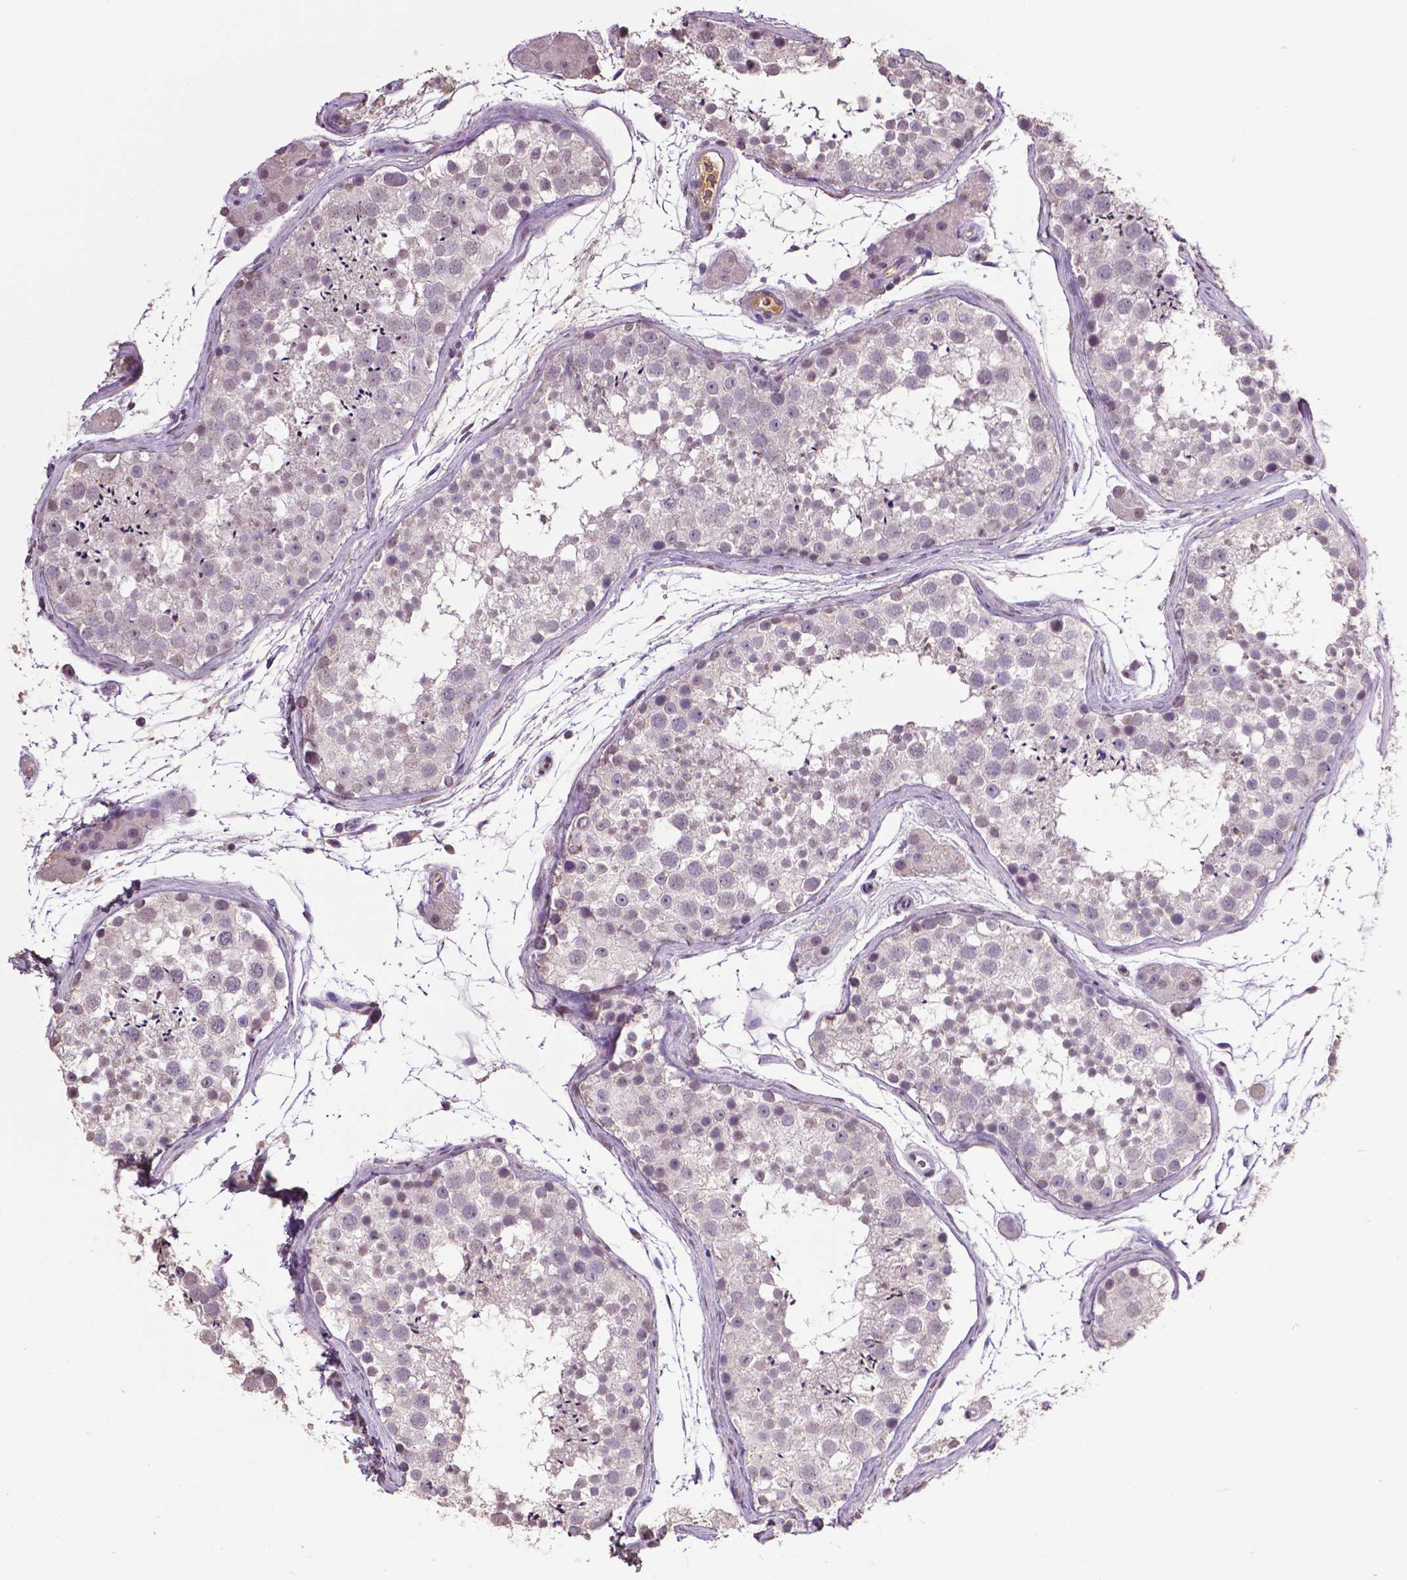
{"staining": {"intensity": "negative", "quantity": "none", "location": "none"}, "tissue": "testis", "cell_type": "Cells in seminiferous ducts", "image_type": "normal", "snomed": [{"axis": "morphology", "description": "Normal tissue, NOS"}, {"axis": "topography", "description": "Testis"}], "caption": "Immunohistochemistry histopathology image of benign testis stained for a protein (brown), which displays no expression in cells in seminiferous ducts. (IHC, brightfield microscopy, high magnification).", "gene": "RUNX3", "patient": {"sex": "male", "age": 41}}